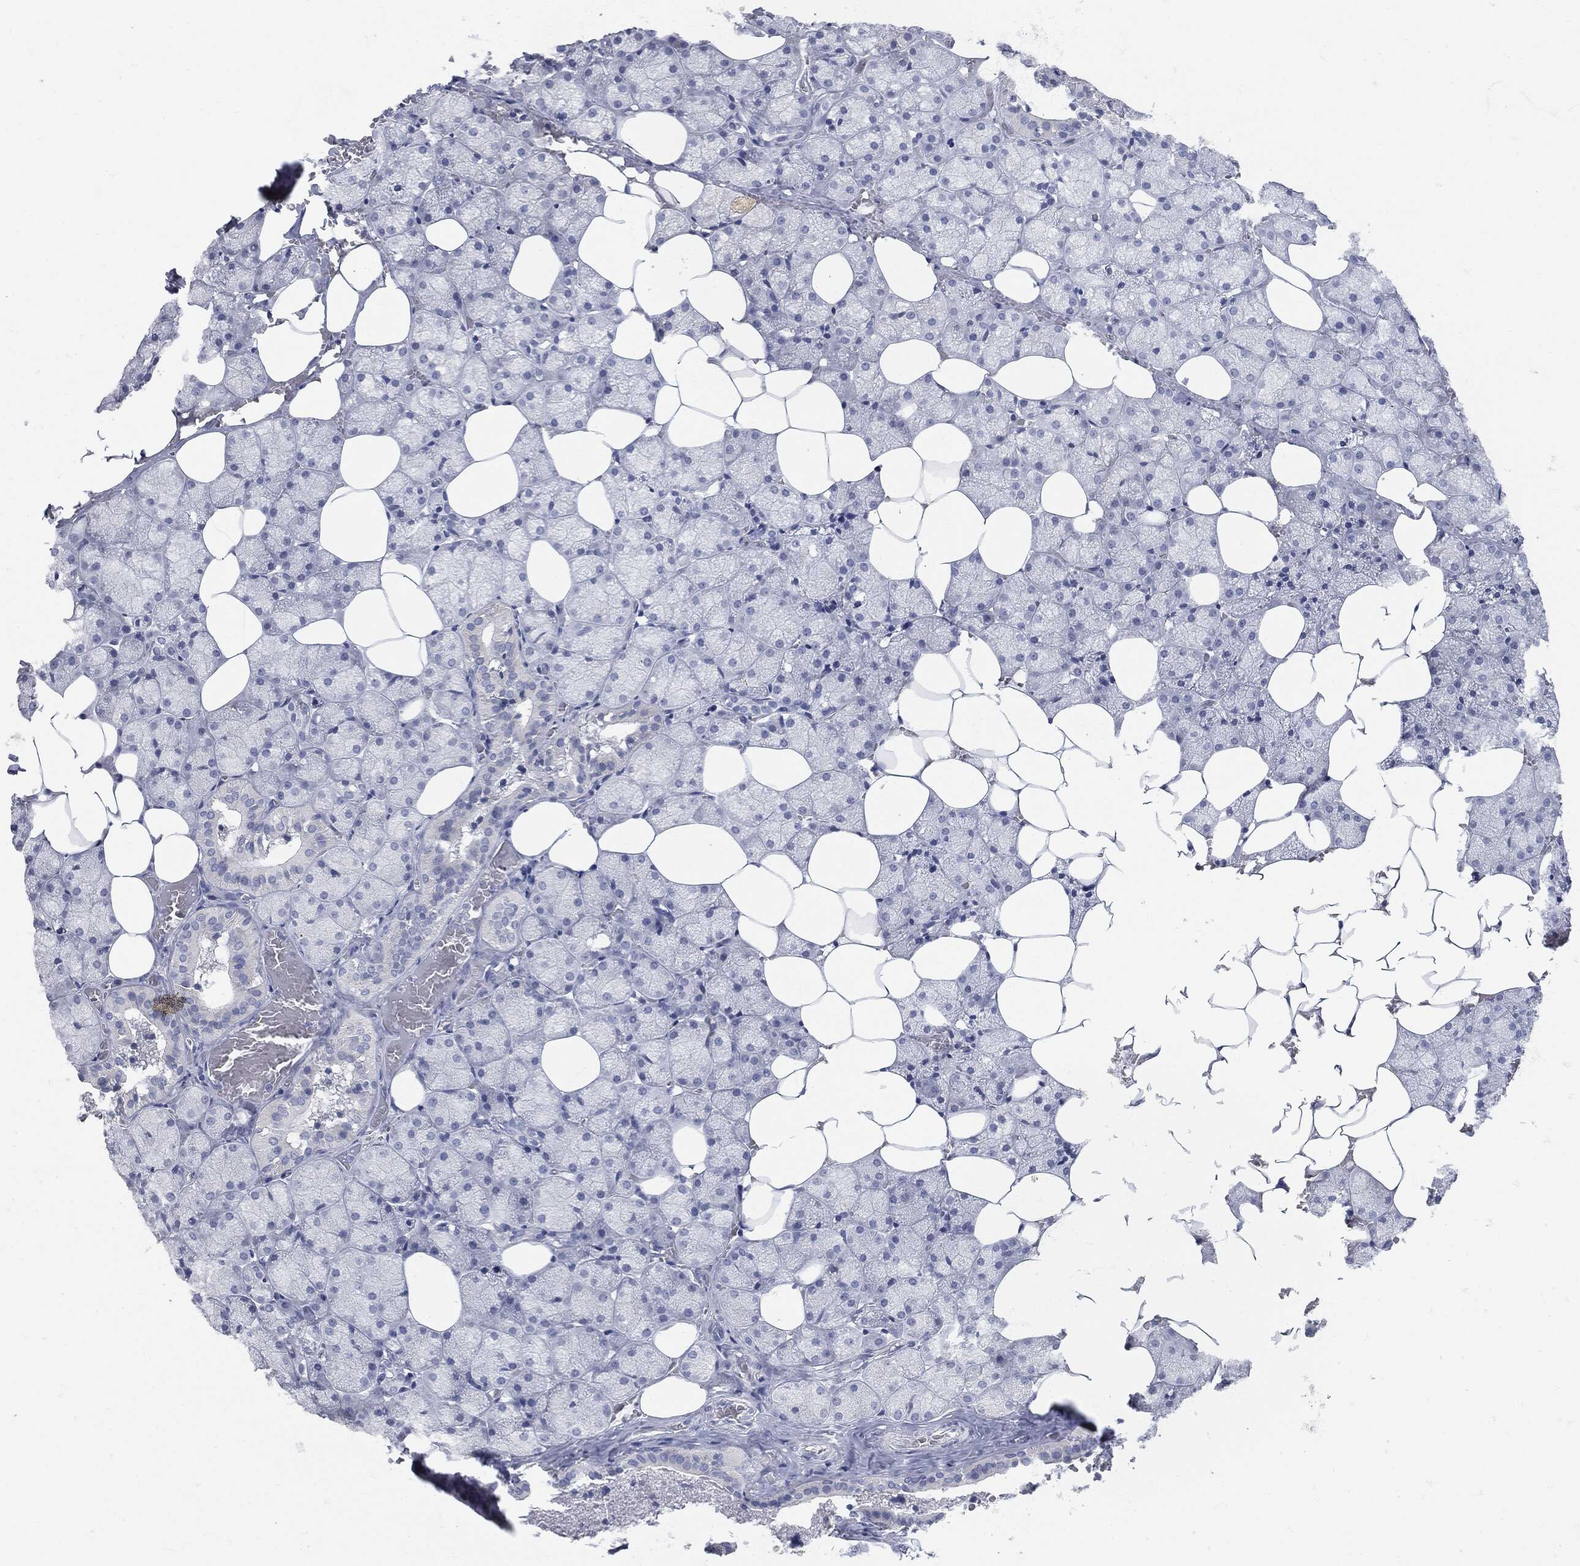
{"staining": {"intensity": "negative", "quantity": "none", "location": "none"}, "tissue": "salivary gland", "cell_type": "Glandular cells", "image_type": "normal", "snomed": [{"axis": "morphology", "description": "Normal tissue, NOS"}, {"axis": "topography", "description": "Salivary gland"}], "caption": "An immunohistochemistry micrograph of normal salivary gland is shown. There is no staining in glandular cells of salivary gland. (DAB immunohistochemistry visualized using brightfield microscopy, high magnification).", "gene": "UBE2C", "patient": {"sex": "male", "age": 71}}